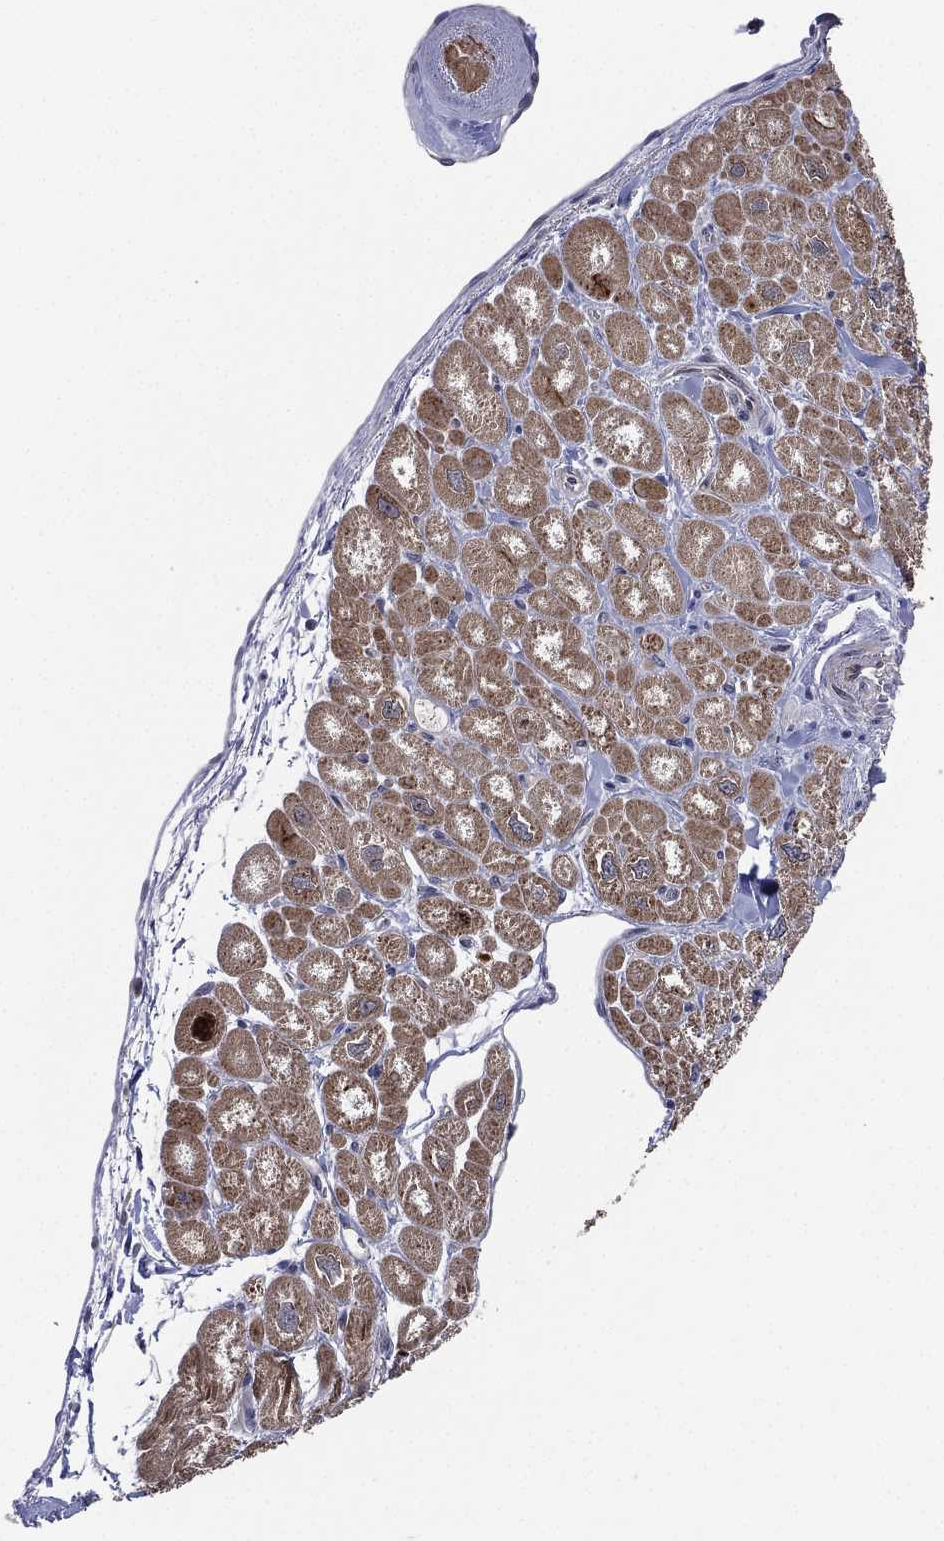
{"staining": {"intensity": "moderate", "quantity": "25%-75%", "location": "cytoplasmic/membranous"}, "tissue": "heart muscle", "cell_type": "Cardiomyocytes", "image_type": "normal", "snomed": [{"axis": "morphology", "description": "Normal tissue, NOS"}, {"axis": "topography", "description": "Heart"}], "caption": "Immunohistochemical staining of normal heart muscle shows 25%-75% levels of moderate cytoplasmic/membranous protein positivity in approximately 25%-75% of cardiomyocytes.", "gene": "KAT14", "patient": {"sex": "male", "age": 55}}